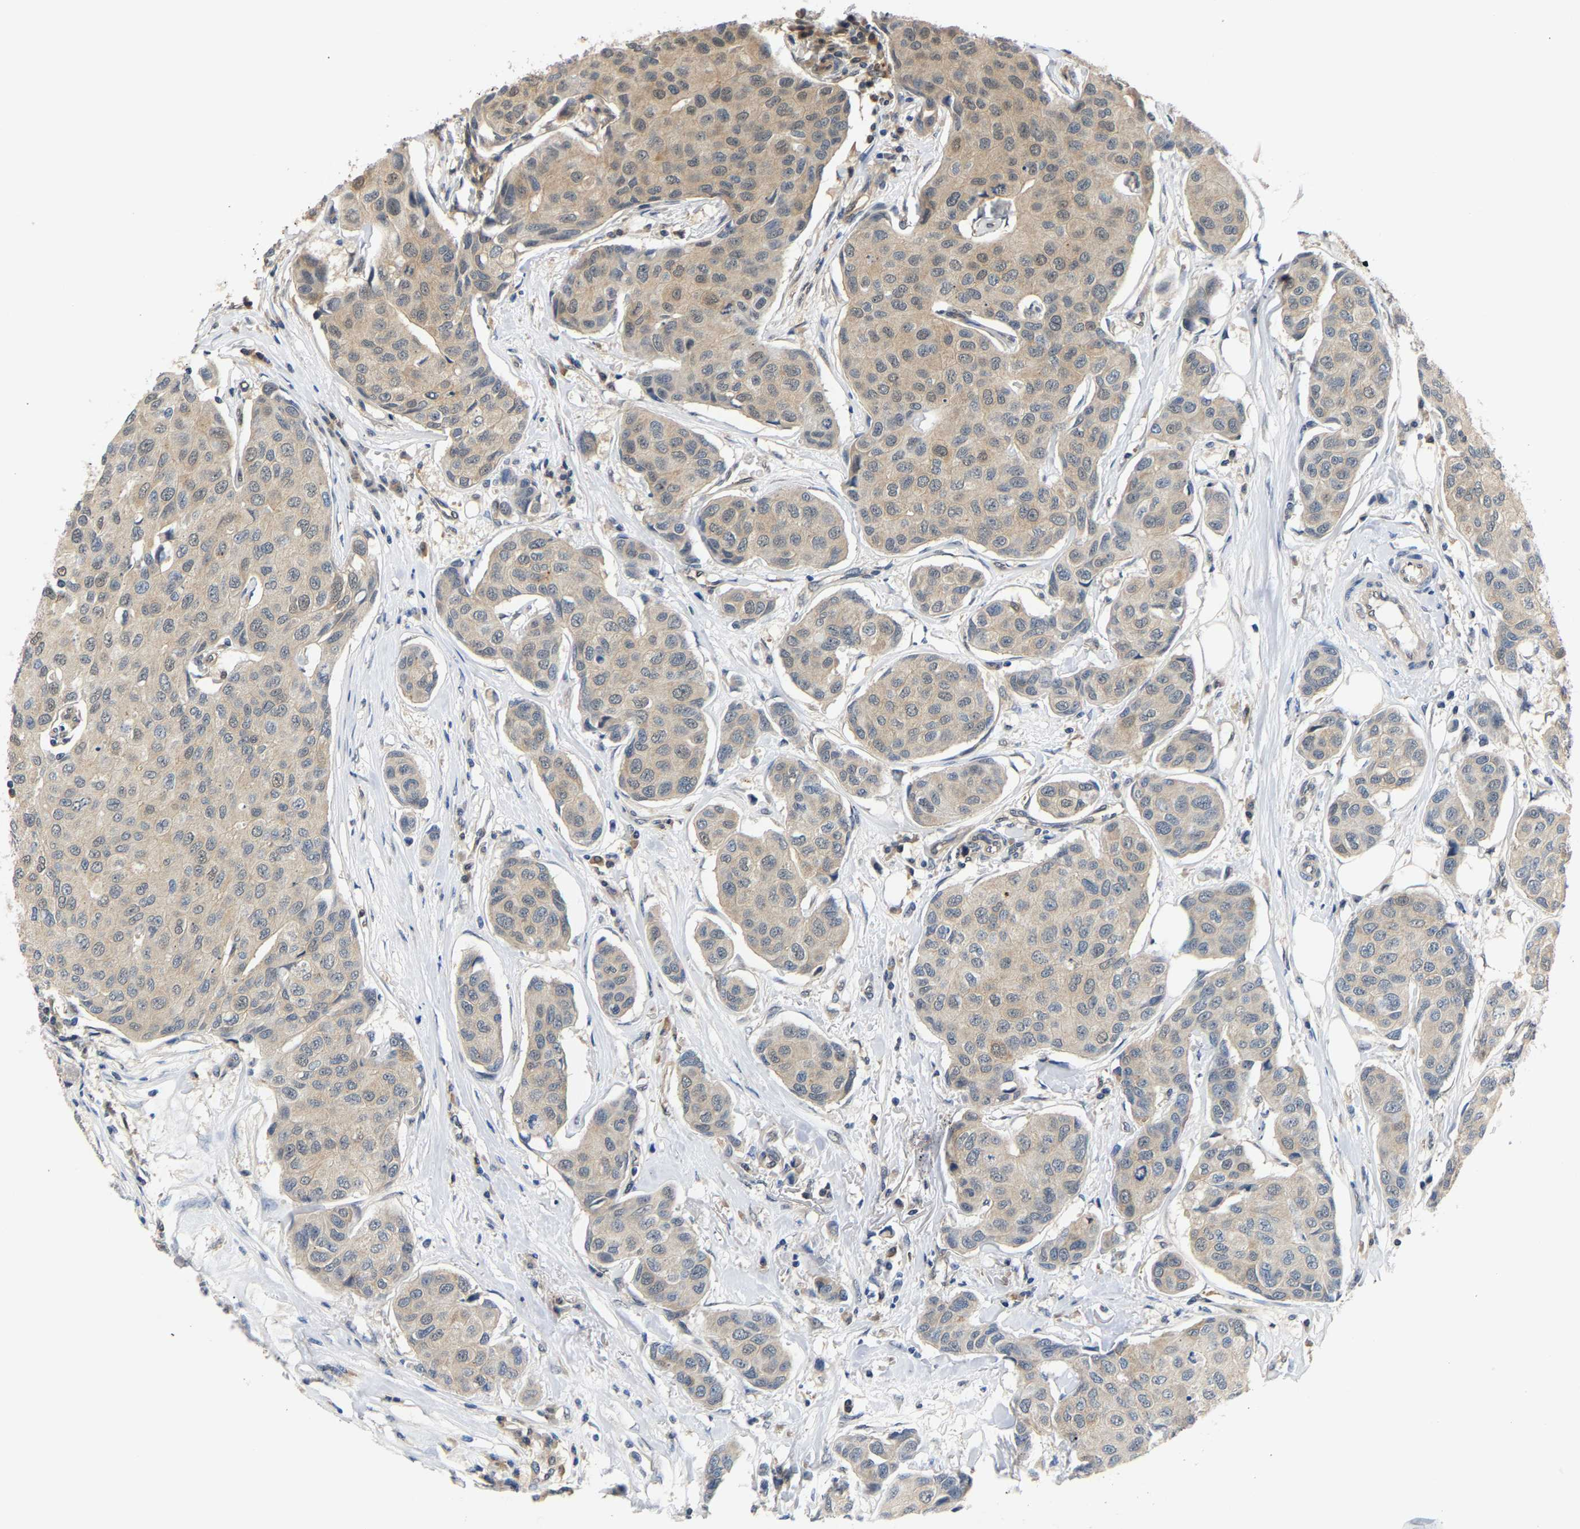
{"staining": {"intensity": "weak", "quantity": ">75%", "location": "cytoplasmic/membranous"}, "tissue": "breast cancer", "cell_type": "Tumor cells", "image_type": "cancer", "snomed": [{"axis": "morphology", "description": "Duct carcinoma"}, {"axis": "topography", "description": "Breast"}], "caption": "High-power microscopy captured an immunohistochemistry image of infiltrating ductal carcinoma (breast), revealing weak cytoplasmic/membranous staining in approximately >75% of tumor cells.", "gene": "ARHGEF12", "patient": {"sex": "female", "age": 80}}